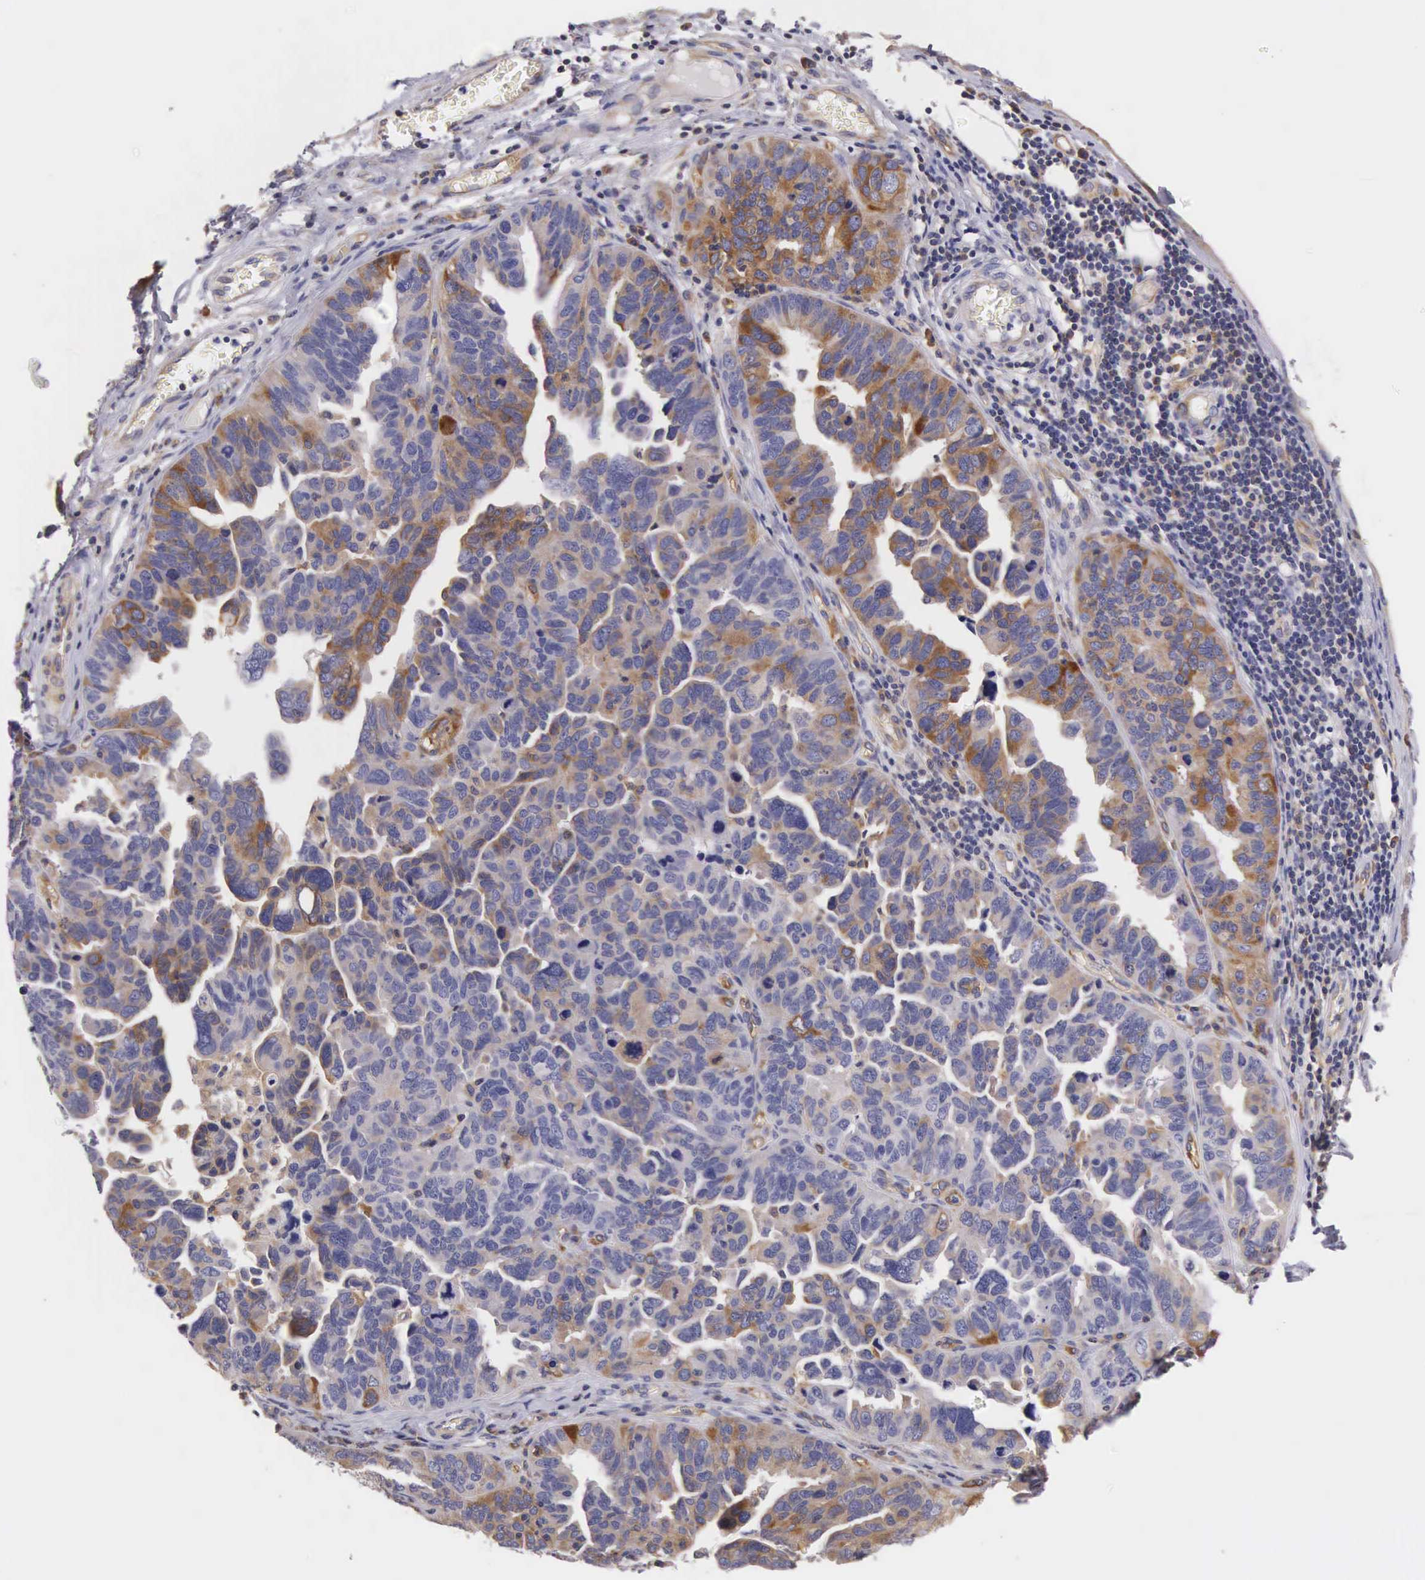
{"staining": {"intensity": "moderate", "quantity": "25%-75%", "location": "cytoplasmic/membranous"}, "tissue": "ovarian cancer", "cell_type": "Tumor cells", "image_type": "cancer", "snomed": [{"axis": "morphology", "description": "Cystadenocarcinoma, serous, NOS"}, {"axis": "topography", "description": "Ovary"}], "caption": "Ovarian serous cystadenocarcinoma stained with a protein marker demonstrates moderate staining in tumor cells.", "gene": "OSBPL3", "patient": {"sex": "female", "age": 64}}